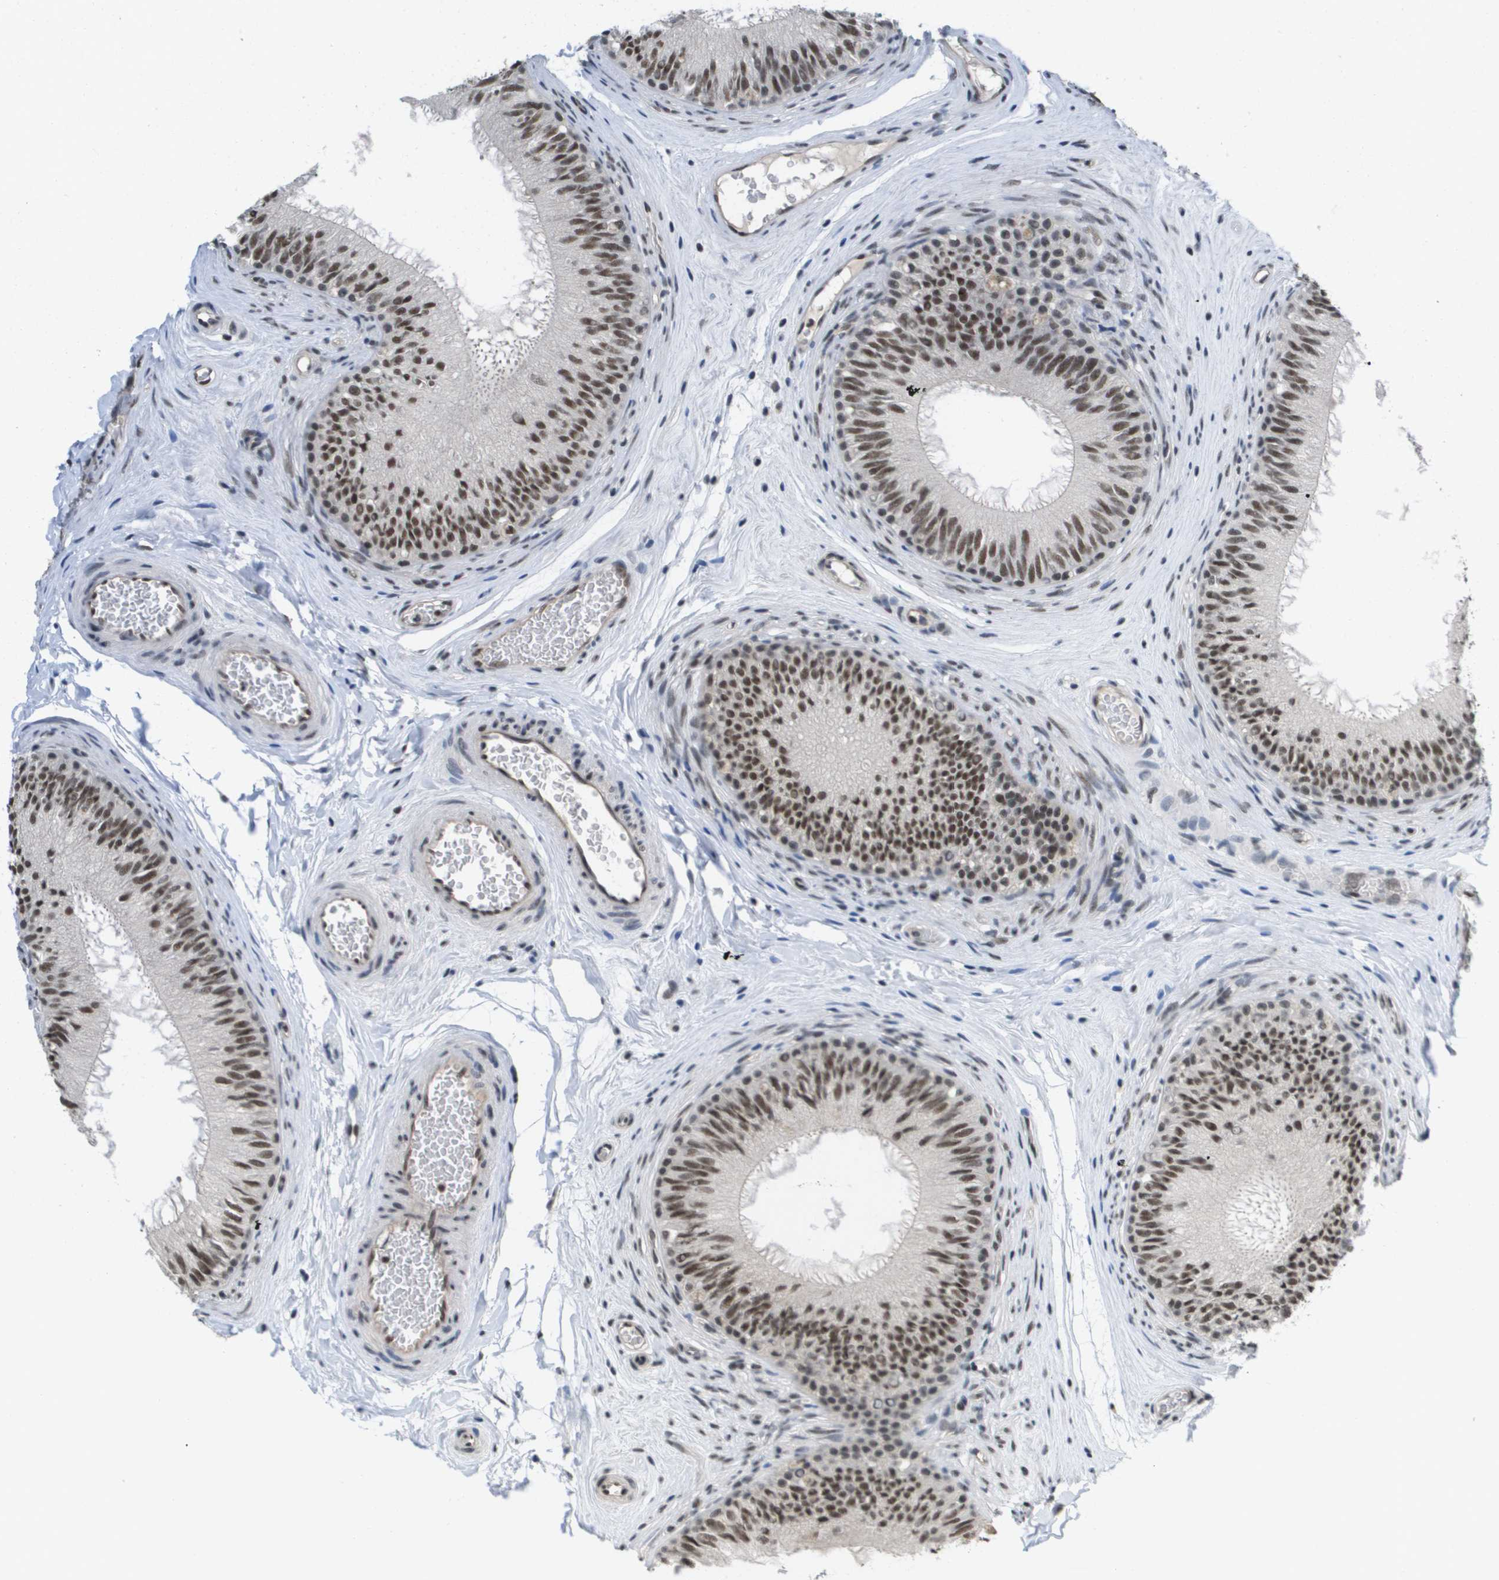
{"staining": {"intensity": "strong", "quantity": ">75%", "location": "nuclear"}, "tissue": "epididymis", "cell_type": "Glandular cells", "image_type": "normal", "snomed": [{"axis": "morphology", "description": "Normal tissue, NOS"}, {"axis": "topography", "description": "Testis"}, {"axis": "topography", "description": "Epididymis"}], "caption": "Strong nuclear protein staining is seen in about >75% of glandular cells in epididymis. Using DAB (3,3'-diaminobenzidine) (brown) and hematoxylin (blue) stains, captured at high magnification using brightfield microscopy.", "gene": "ISY1", "patient": {"sex": "male", "age": 36}}